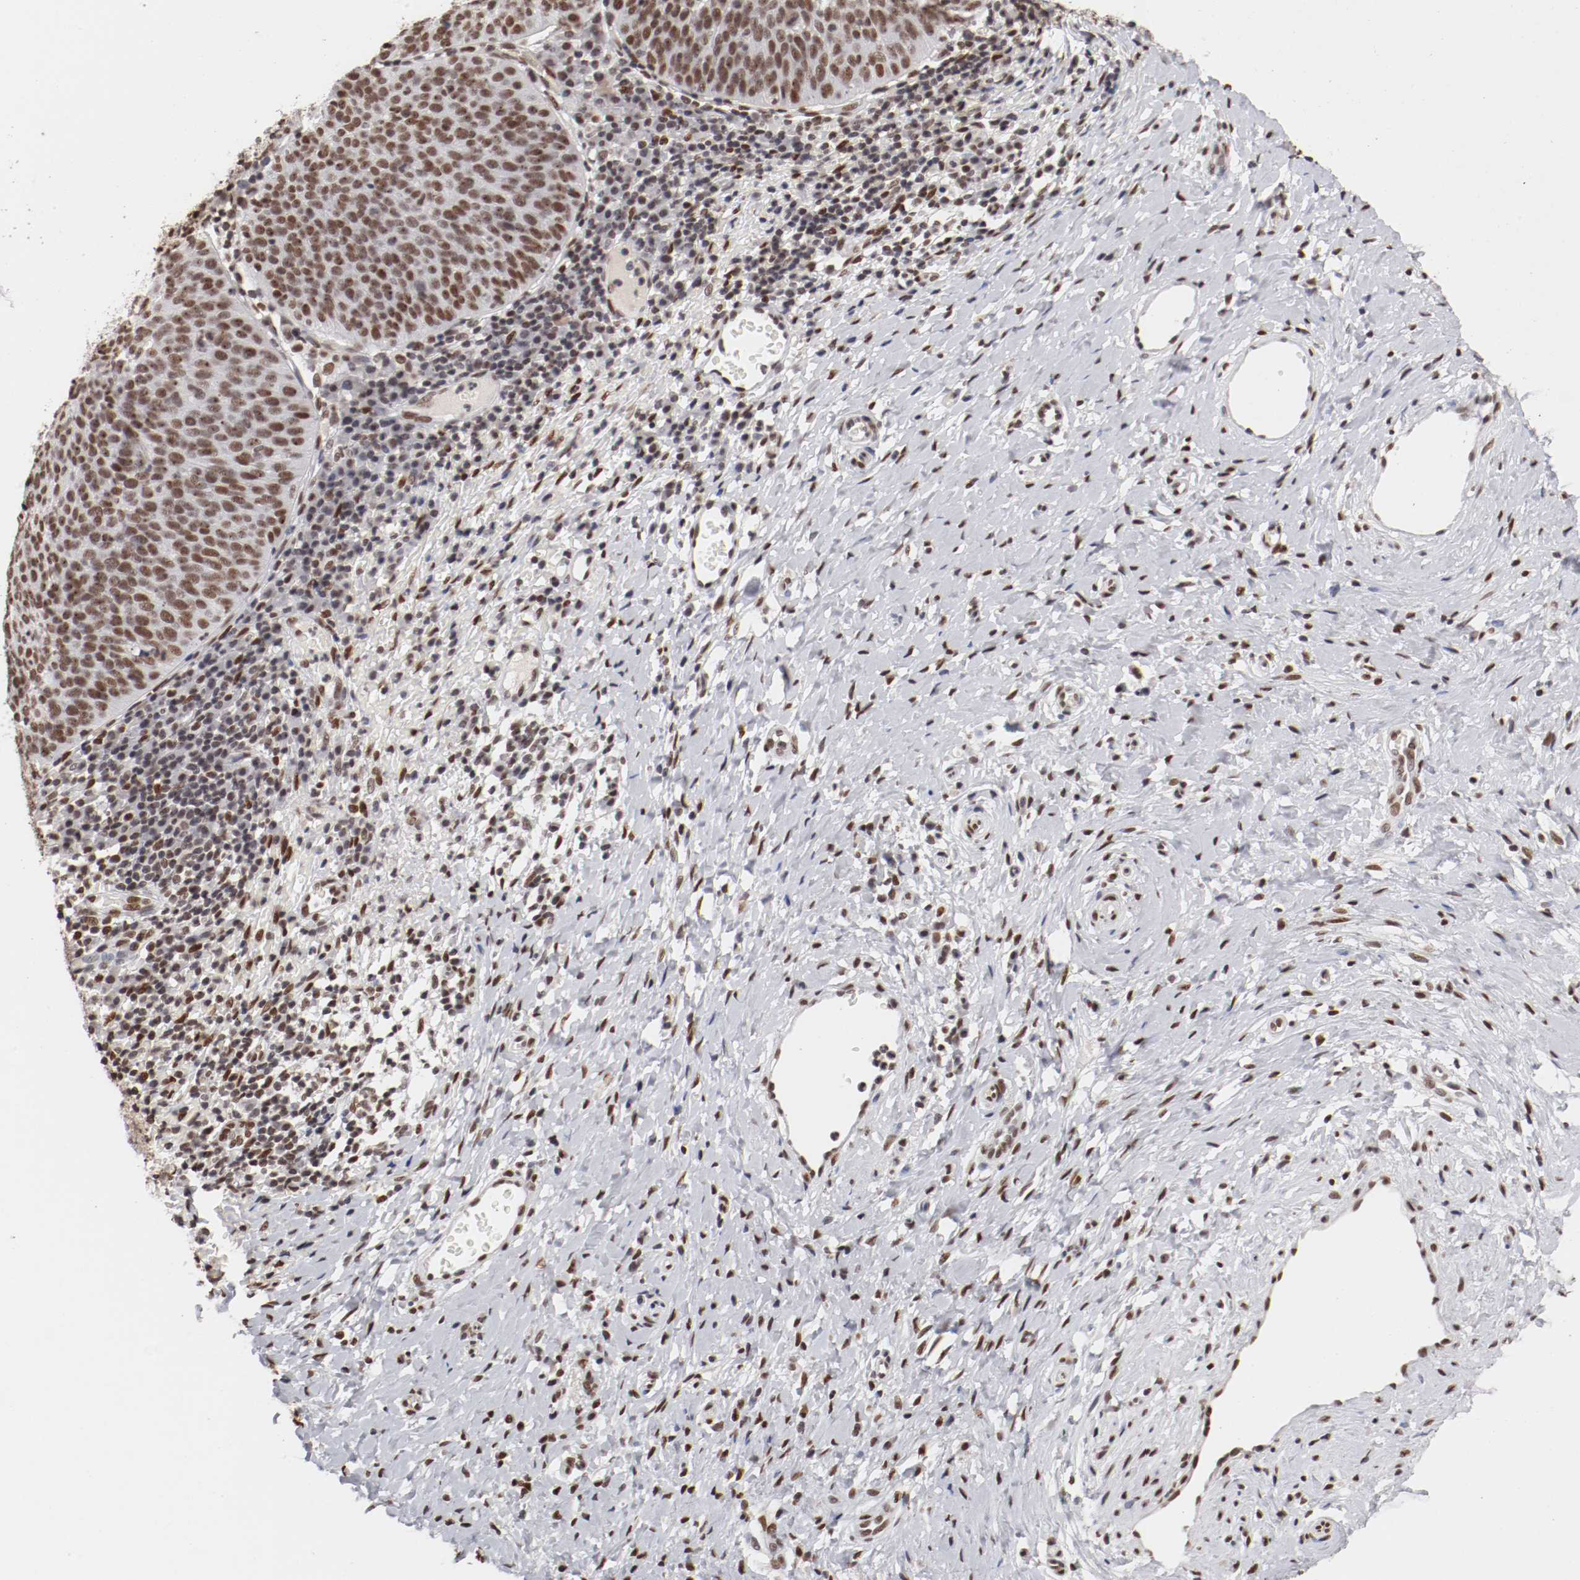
{"staining": {"intensity": "moderate", "quantity": ">75%", "location": "nuclear"}, "tissue": "cervical cancer", "cell_type": "Tumor cells", "image_type": "cancer", "snomed": [{"axis": "morphology", "description": "Normal tissue, NOS"}, {"axis": "morphology", "description": "Squamous cell carcinoma, NOS"}, {"axis": "topography", "description": "Cervix"}], "caption": "Cervical squamous cell carcinoma stained for a protein (brown) reveals moderate nuclear positive positivity in about >75% of tumor cells.", "gene": "TP53BP1", "patient": {"sex": "female", "age": 39}}